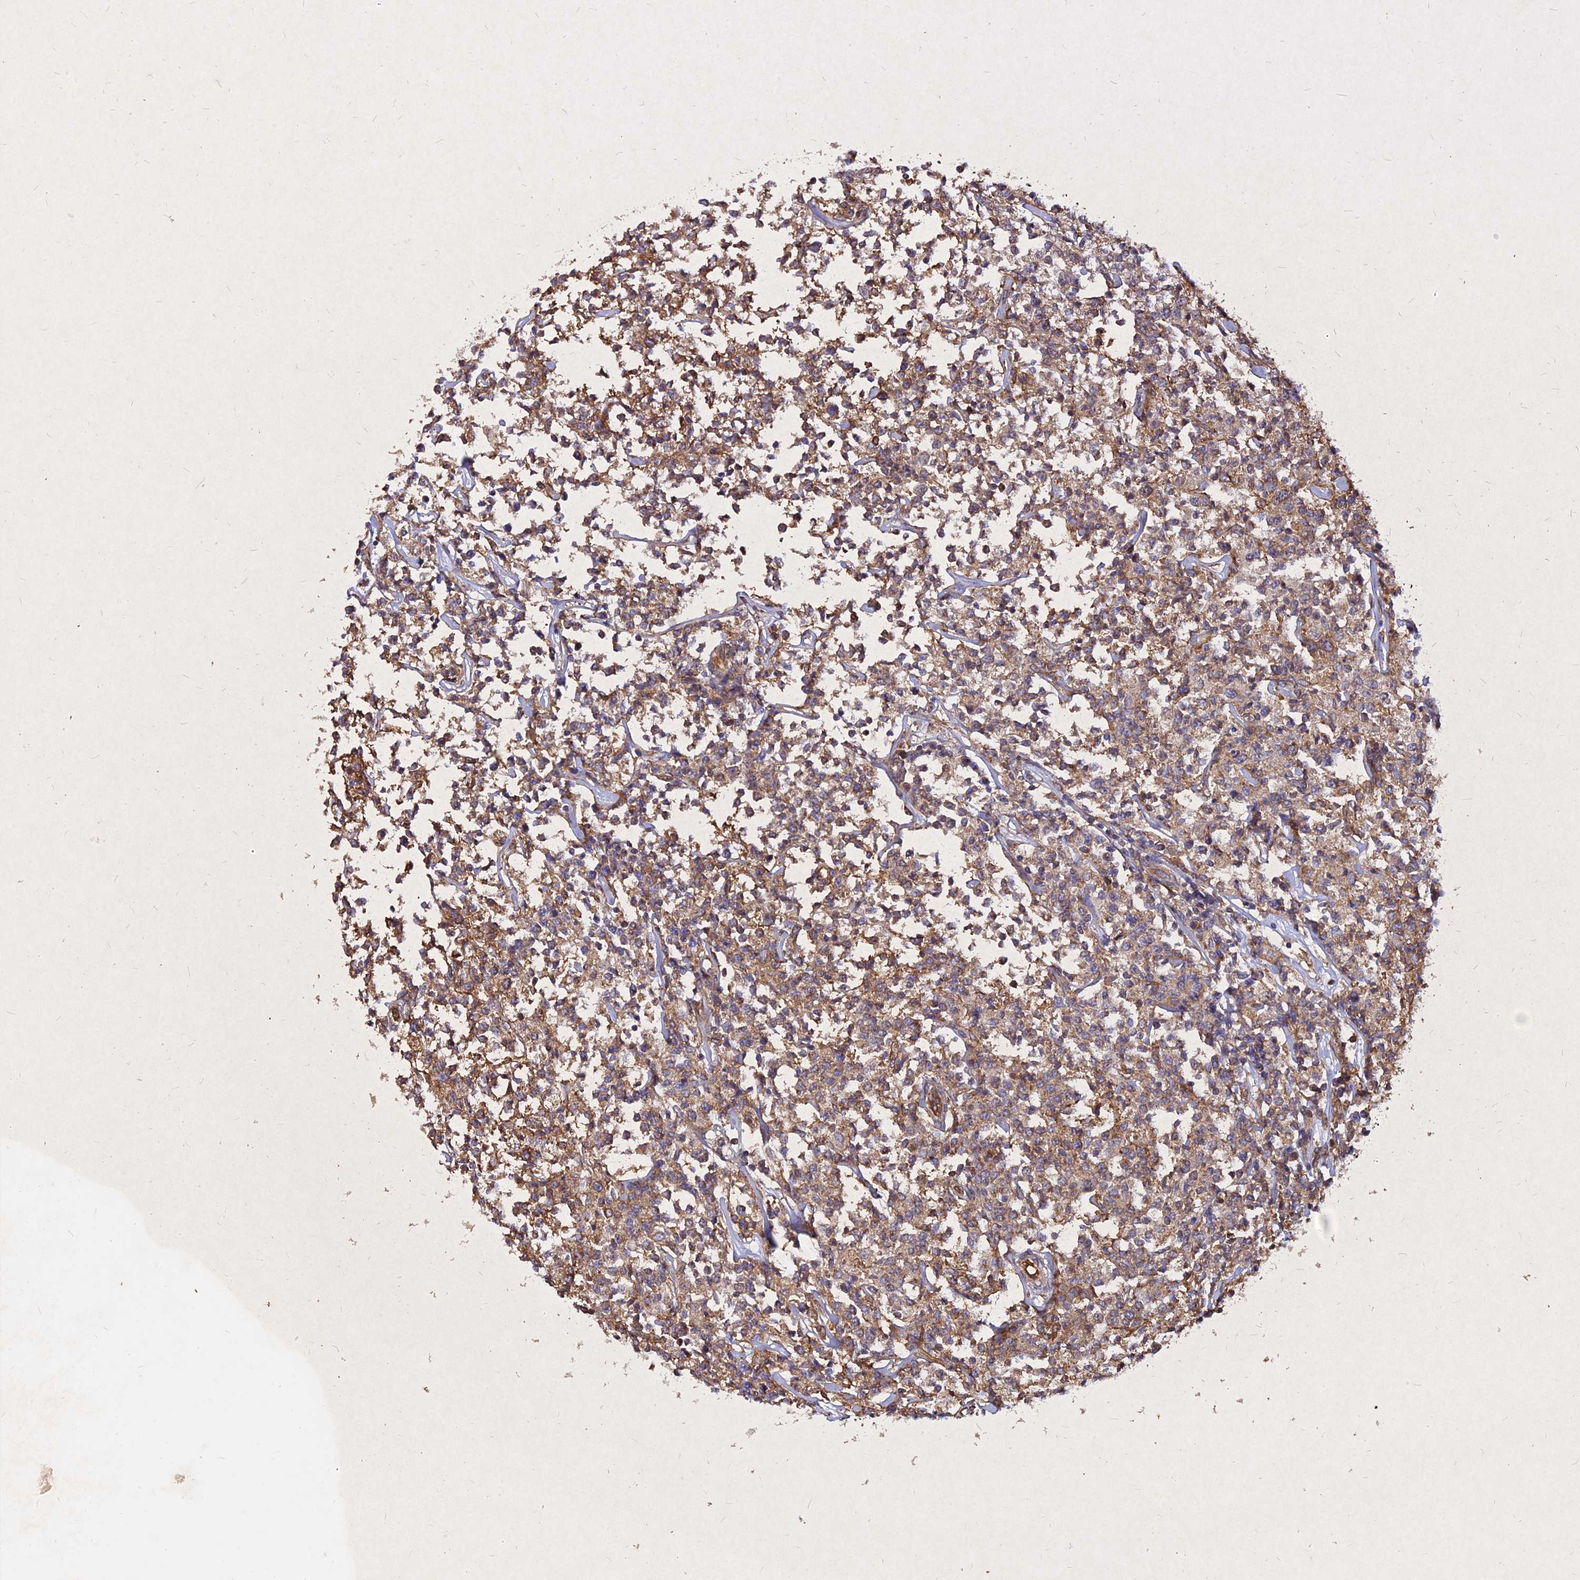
{"staining": {"intensity": "moderate", "quantity": ">75%", "location": "cytoplasmic/membranous"}, "tissue": "lymphoma", "cell_type": "Tumor cells", "image_type": "cancer", "snomed": [{"axis": "morphology", "description": "Malignant lymphoma, non-Hodgkin's type, Low grade"}, {"axis": "topography", "description": "Small intestine"}], "caption": "The immunohistochemical stain labels moderate cytoplasmic/membranous expression in tumor cells of low-grade malignant lymphoma, non-Hodgkin's type tissue.", "gene": "SKA1", "patient": {"sex": "female", "age": 59}}